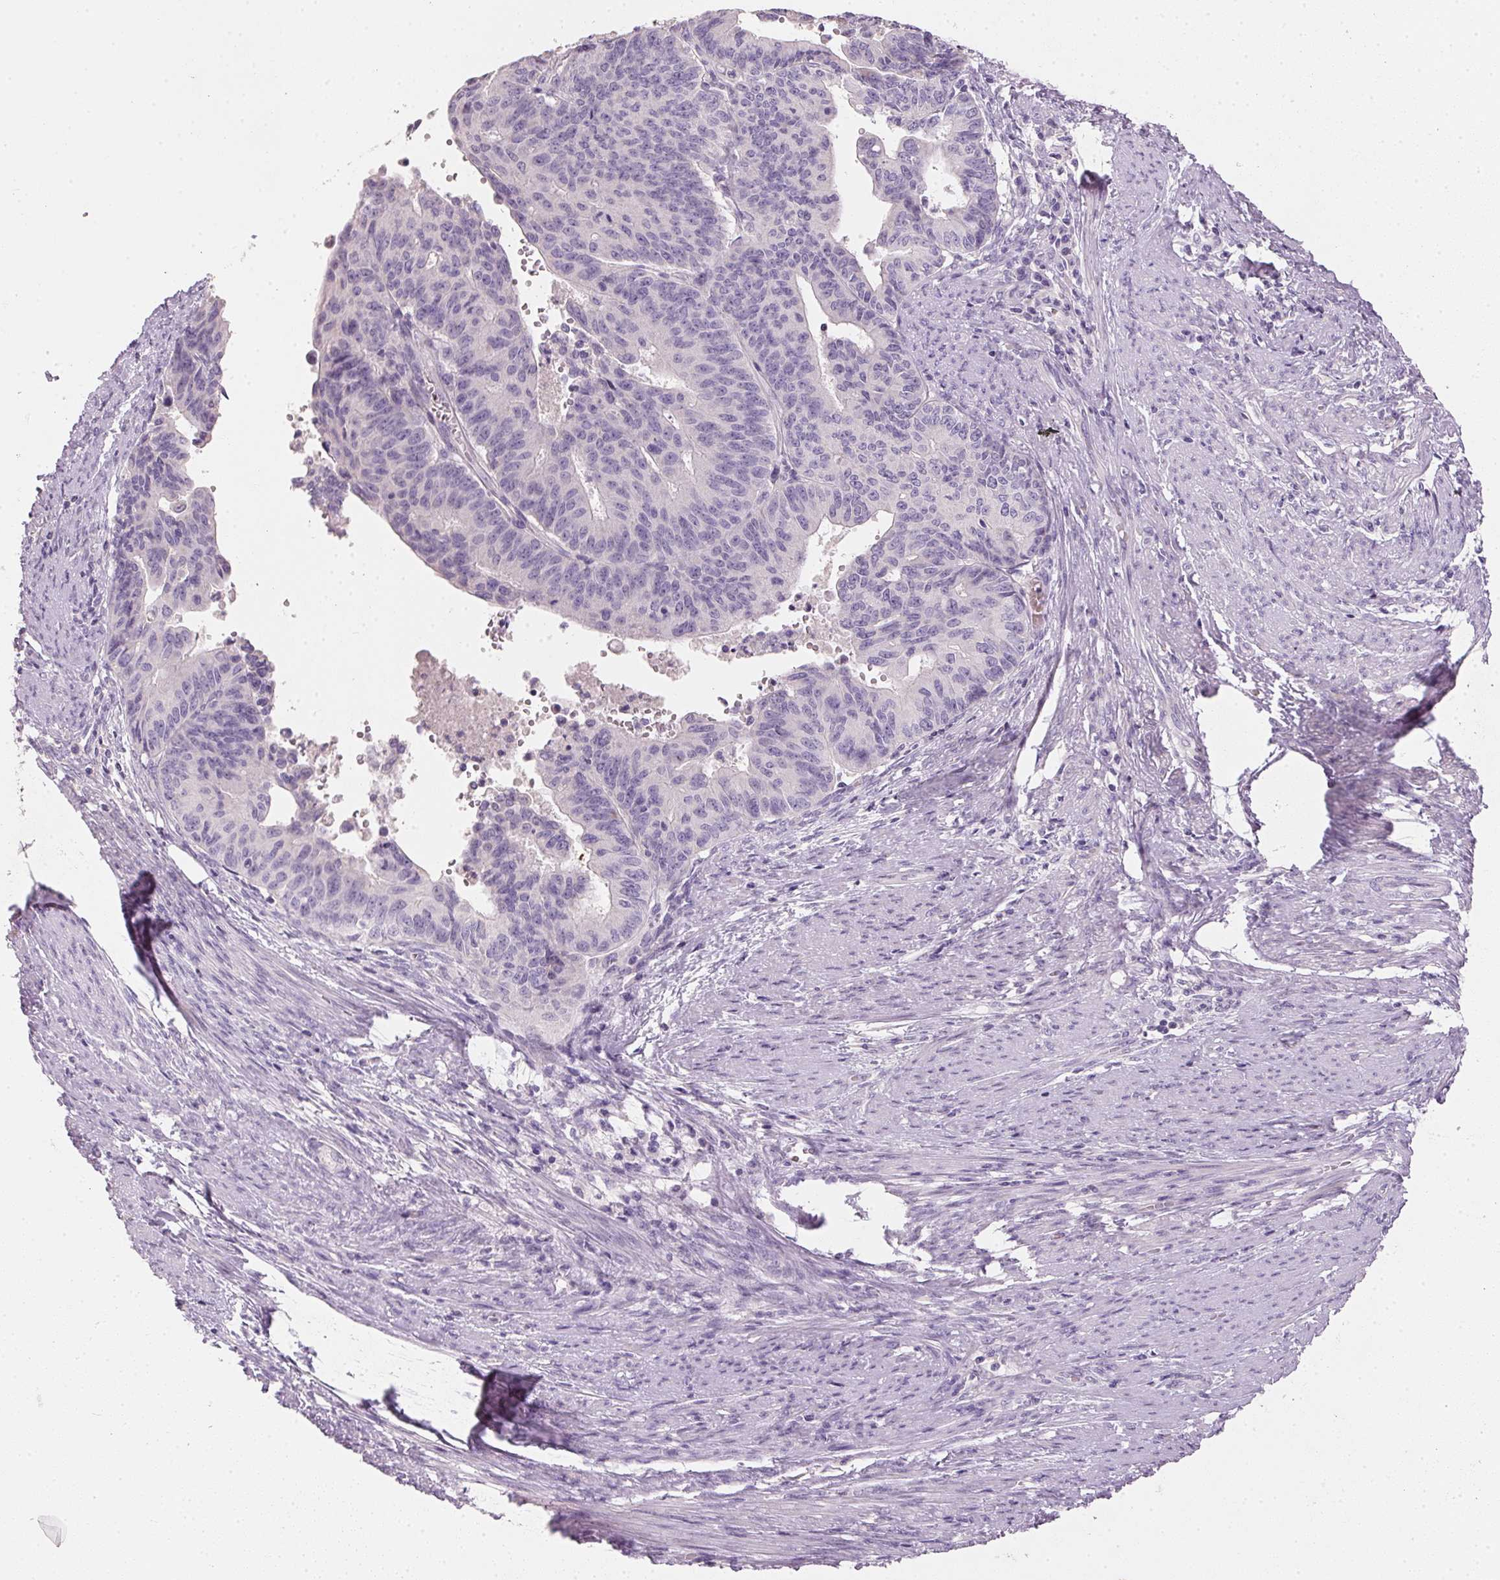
{"staining": {"intensity": "negative", "quantity": "none", "location": "none"}, "tissue": "endometrial cancer", "cell_type": "Tumor cells", "image_type": "cancer", "snomed": [{"axis": "morphology", "description": "Adenocarcinoma, NOS"}, {"axis": "topography", "description": "Endometrium"}], "caption": "A histopathology image of endometrial adenocarcinoma stained for a protein exhibits no brown staining in tumor cells.", "gene": "HSD17B1", "patient": {"sex": "female", "age": 65}}